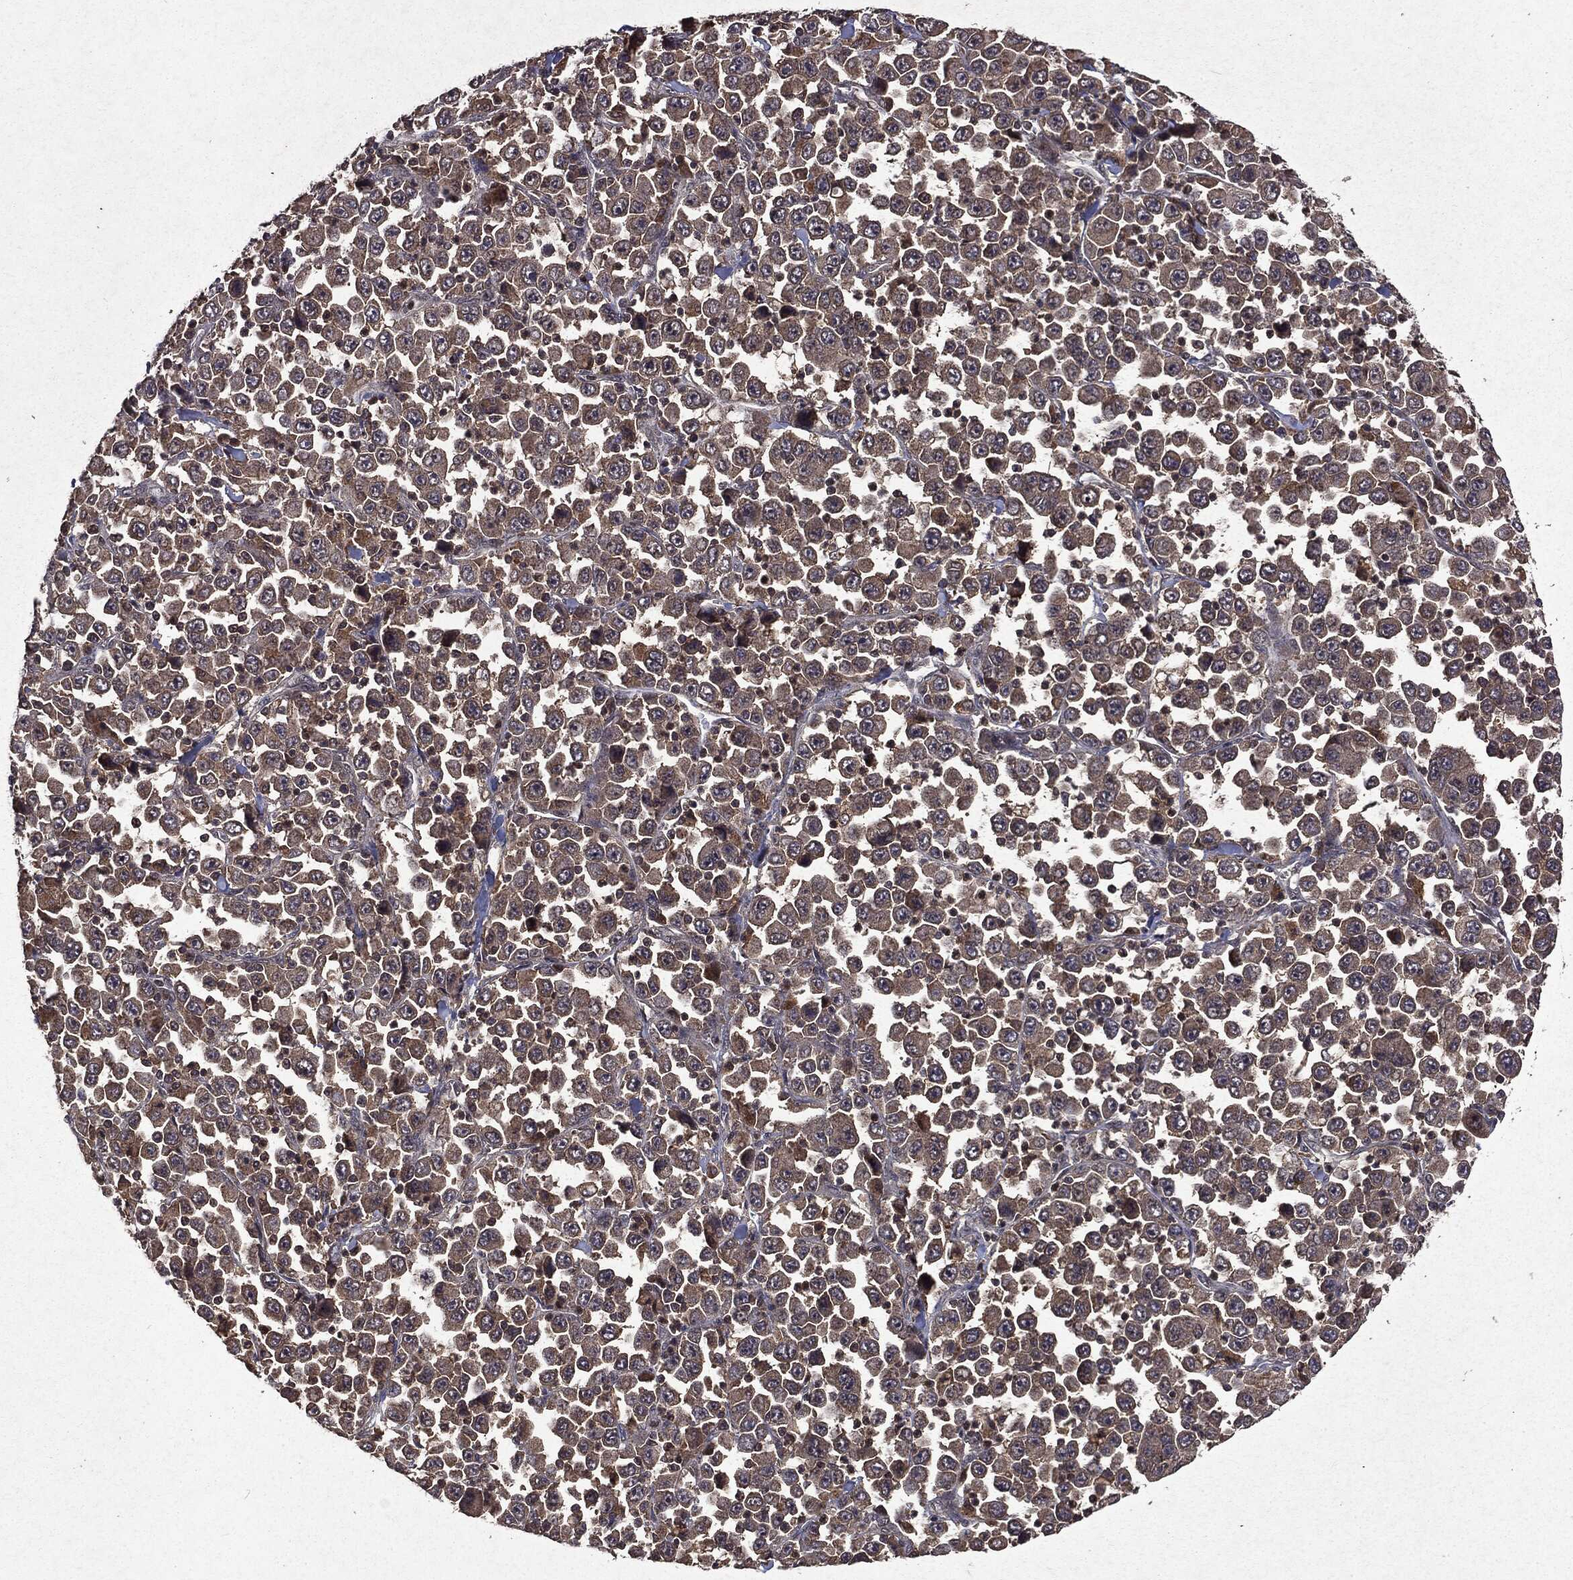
{"staining": {"intensity": "negative", "quantity": "none", "location": "none"}, "tissue": "stomach cancer", "cell_type": "Tumor cells", "image_type": "cancer", "snomed": [{"axis": "morphology", "description": "Normal tissue, NOS"}, {"axis": "morphology", "description": "Adenocarcinoma, NOS"}, {"axis": "topography", "description": "Stomach, upper"}, {"axis": "topography", "description": "Stomach"}], "caption": "Stomach cancer was stained to show a protein in brown. There is no significant staining in tumor cells. Brightfield microscopy of immunohistochemistry (IHC) stained with DAB (3,3'-diaminobenzidine) (brown) and hematoxylin (blue), captured at high magnification.", "gene": "MTOR", "patient": {"sex": "male", "age": 59}}